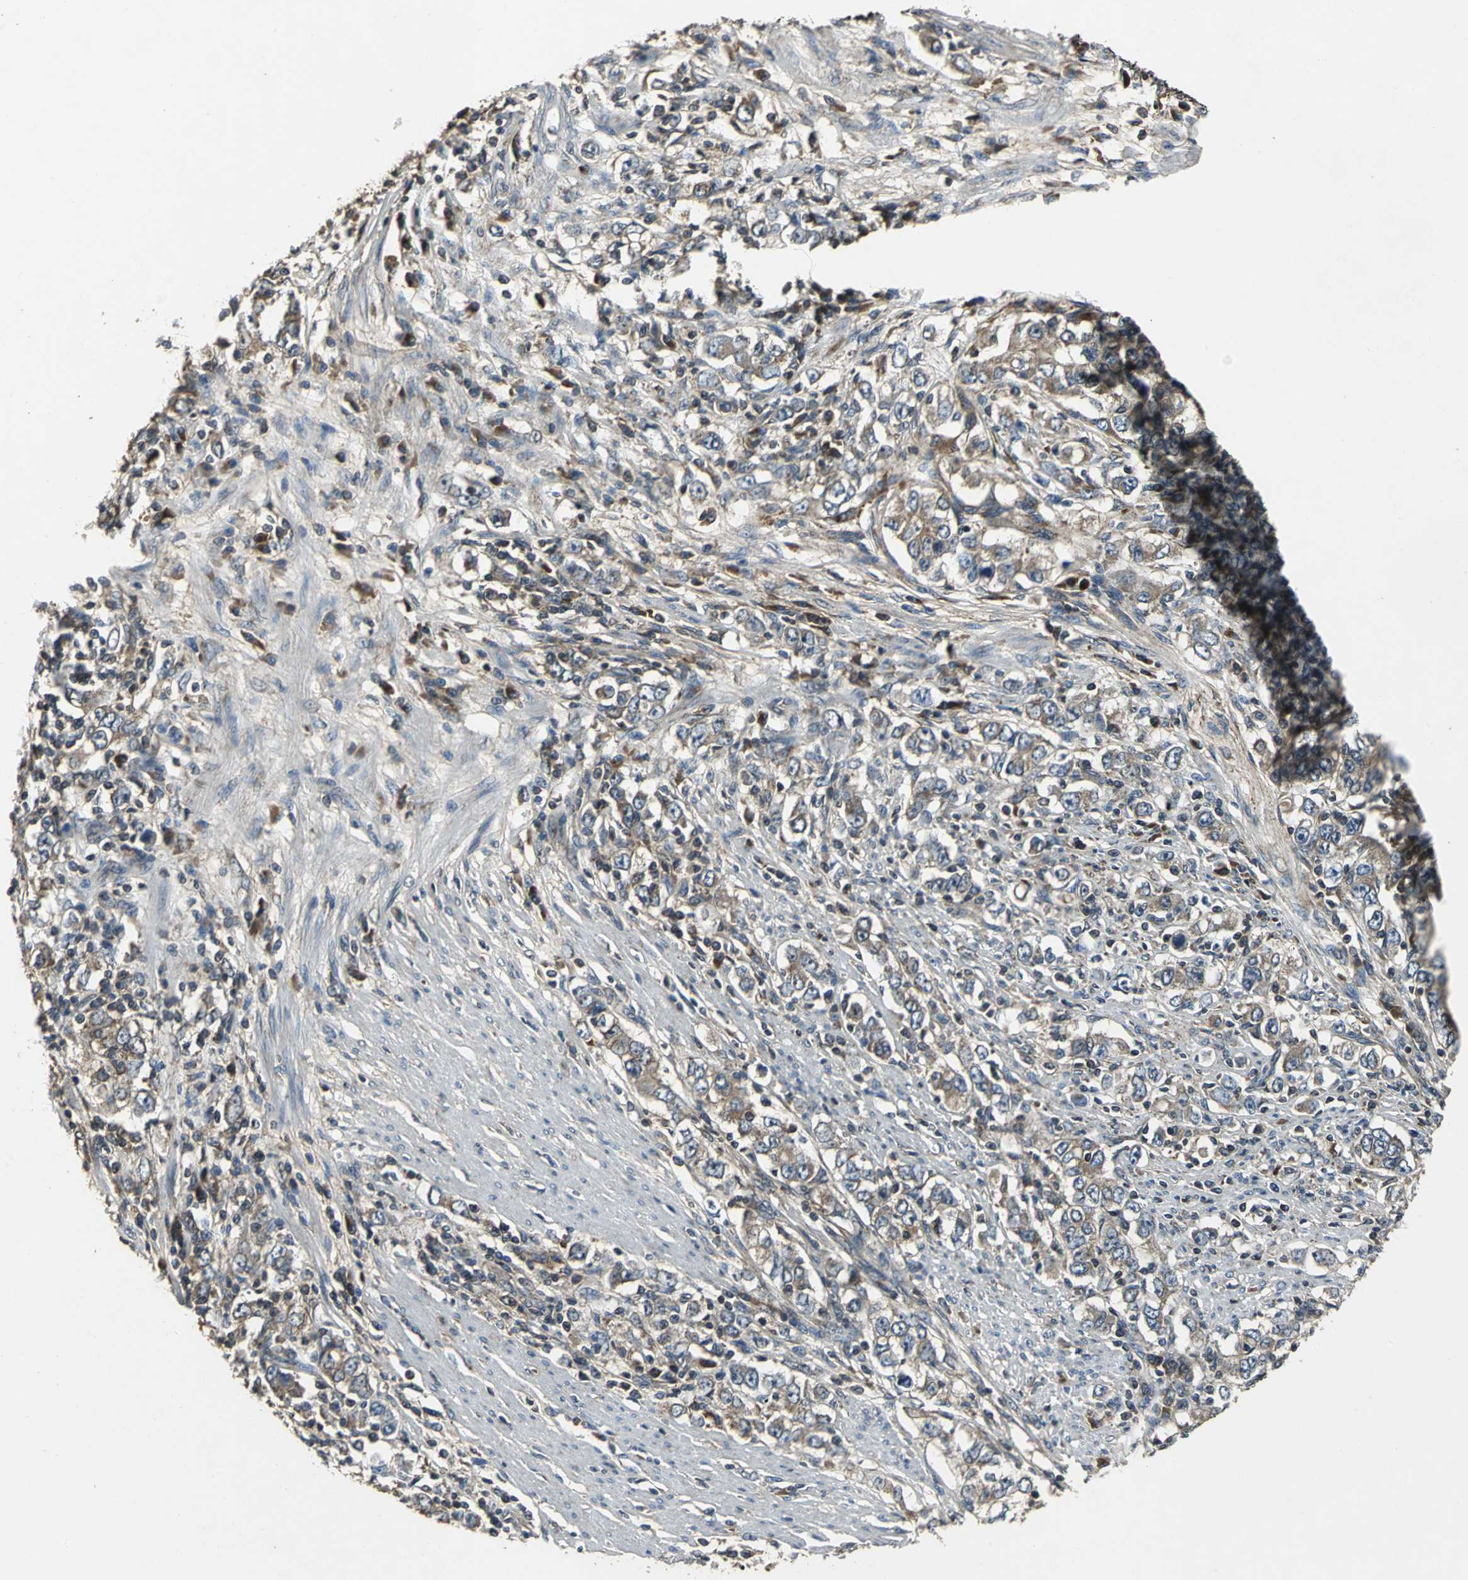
{"staining": {"intensity": "weak", "quantity": ">75%", "location": "cytoplasmic/membranous"}, "tissue": "stomach cancer", "cell_type": "Tumor cells", "image_type": "cancer", "snomed": [{"axis": "morphology", "description": "Adenocarcinoma, NOS"}, {"axis": "topography", "description": "Stomach, lower"}], "caption": "This histopathology image demonstrates adenocarcinoma (stomach) stained with immunohistochemistry to label a protein in brown. The cytoplasmic/membranous of tumor cells show weak positivity for the protein. Nuclei are counter-stained blue.", "gene": "IRF3", "patient": {"sex": "female", "age": 72}}